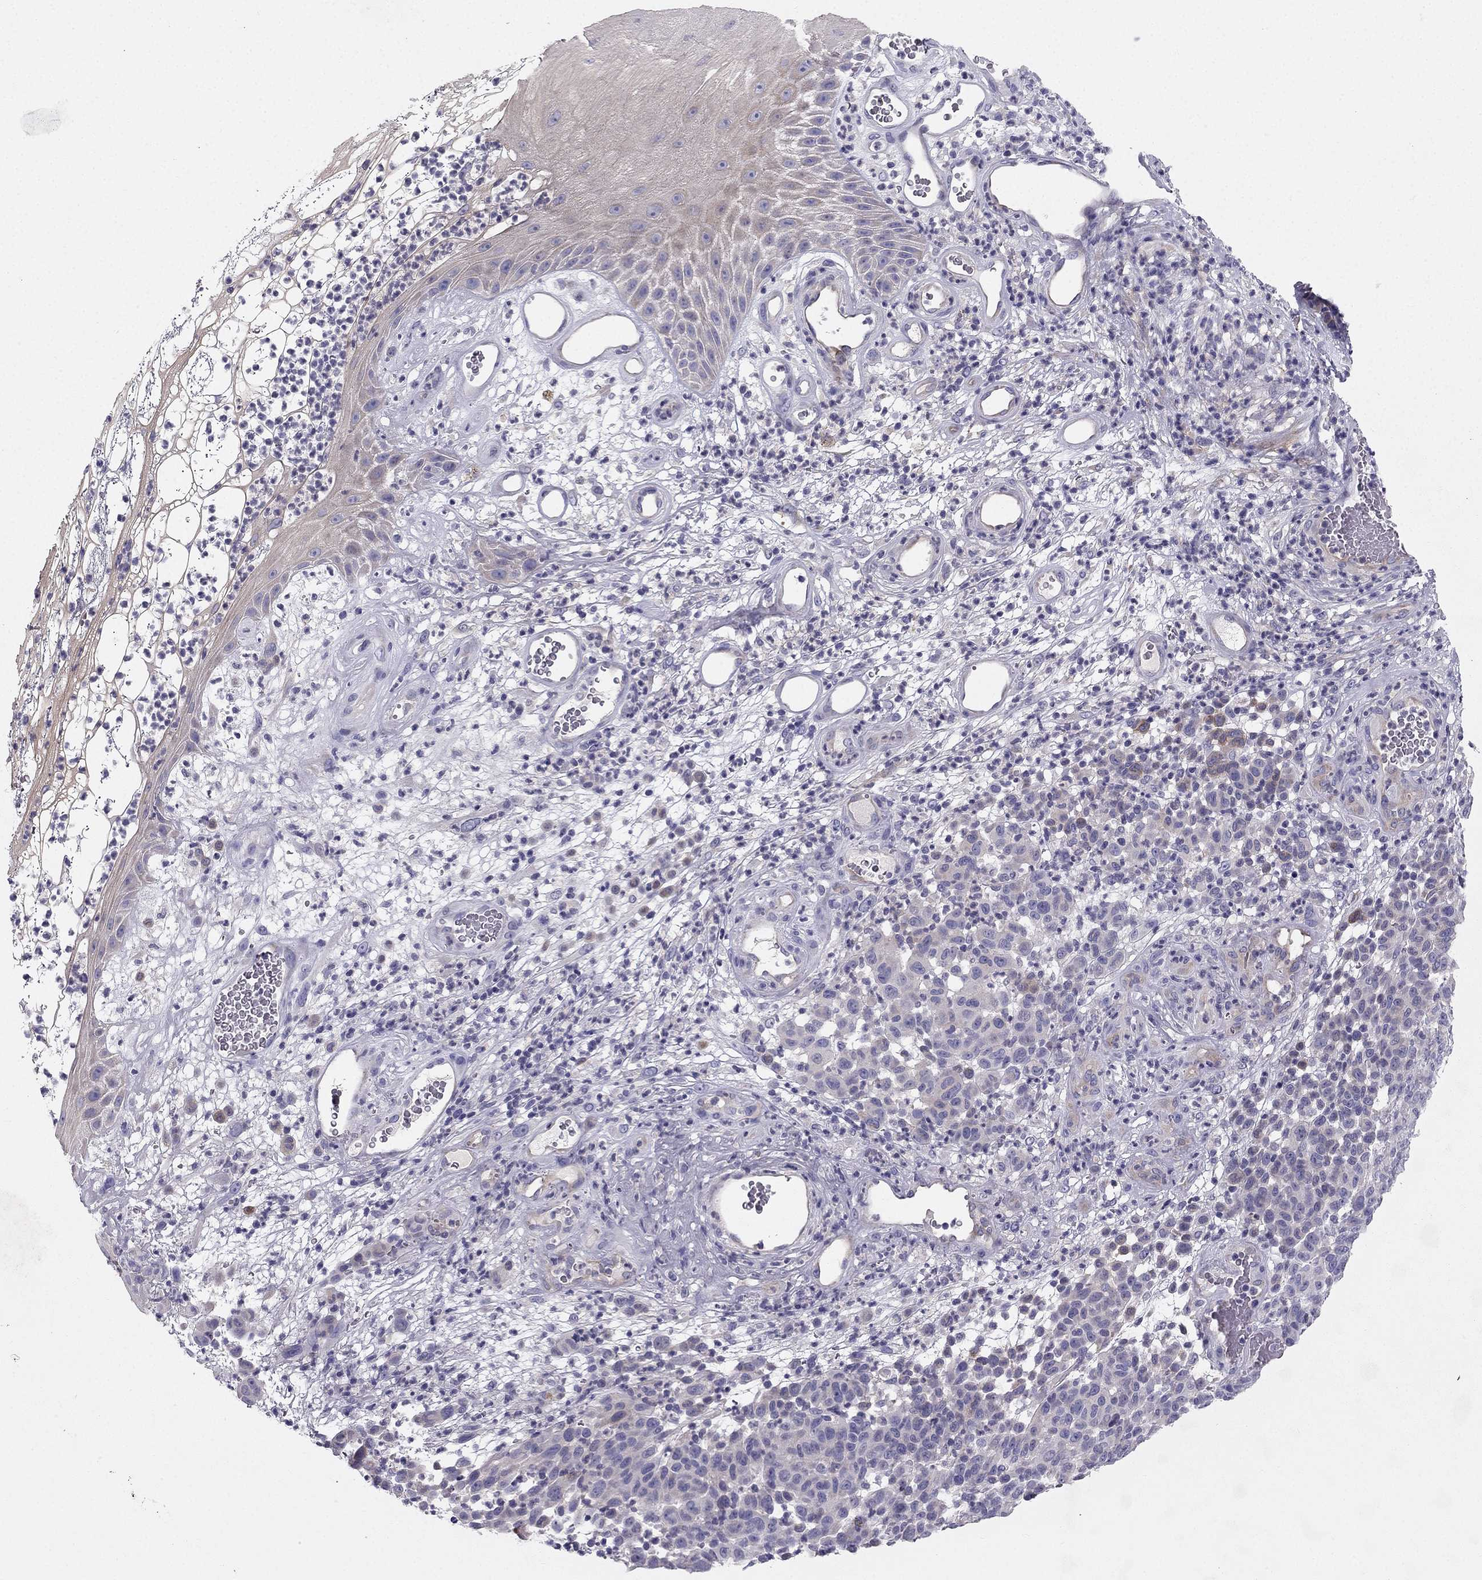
{"staining": {"intensity": "negative", "quantity": "none", "location": "none"}, "tissue": "melanoma", "cell_type": "Tumor cells", "image_type": "cancer", "snomed": [{"axis": "morphology", "description": "Malignant melanoma, NOS"}, {"axis": "topography", "description": "Skin"}], "caption": "Tumor cells are negative for brown protein staining in melanoma.", "gene": "SYT5", "patient": {"sex": "male", "age": 59}}